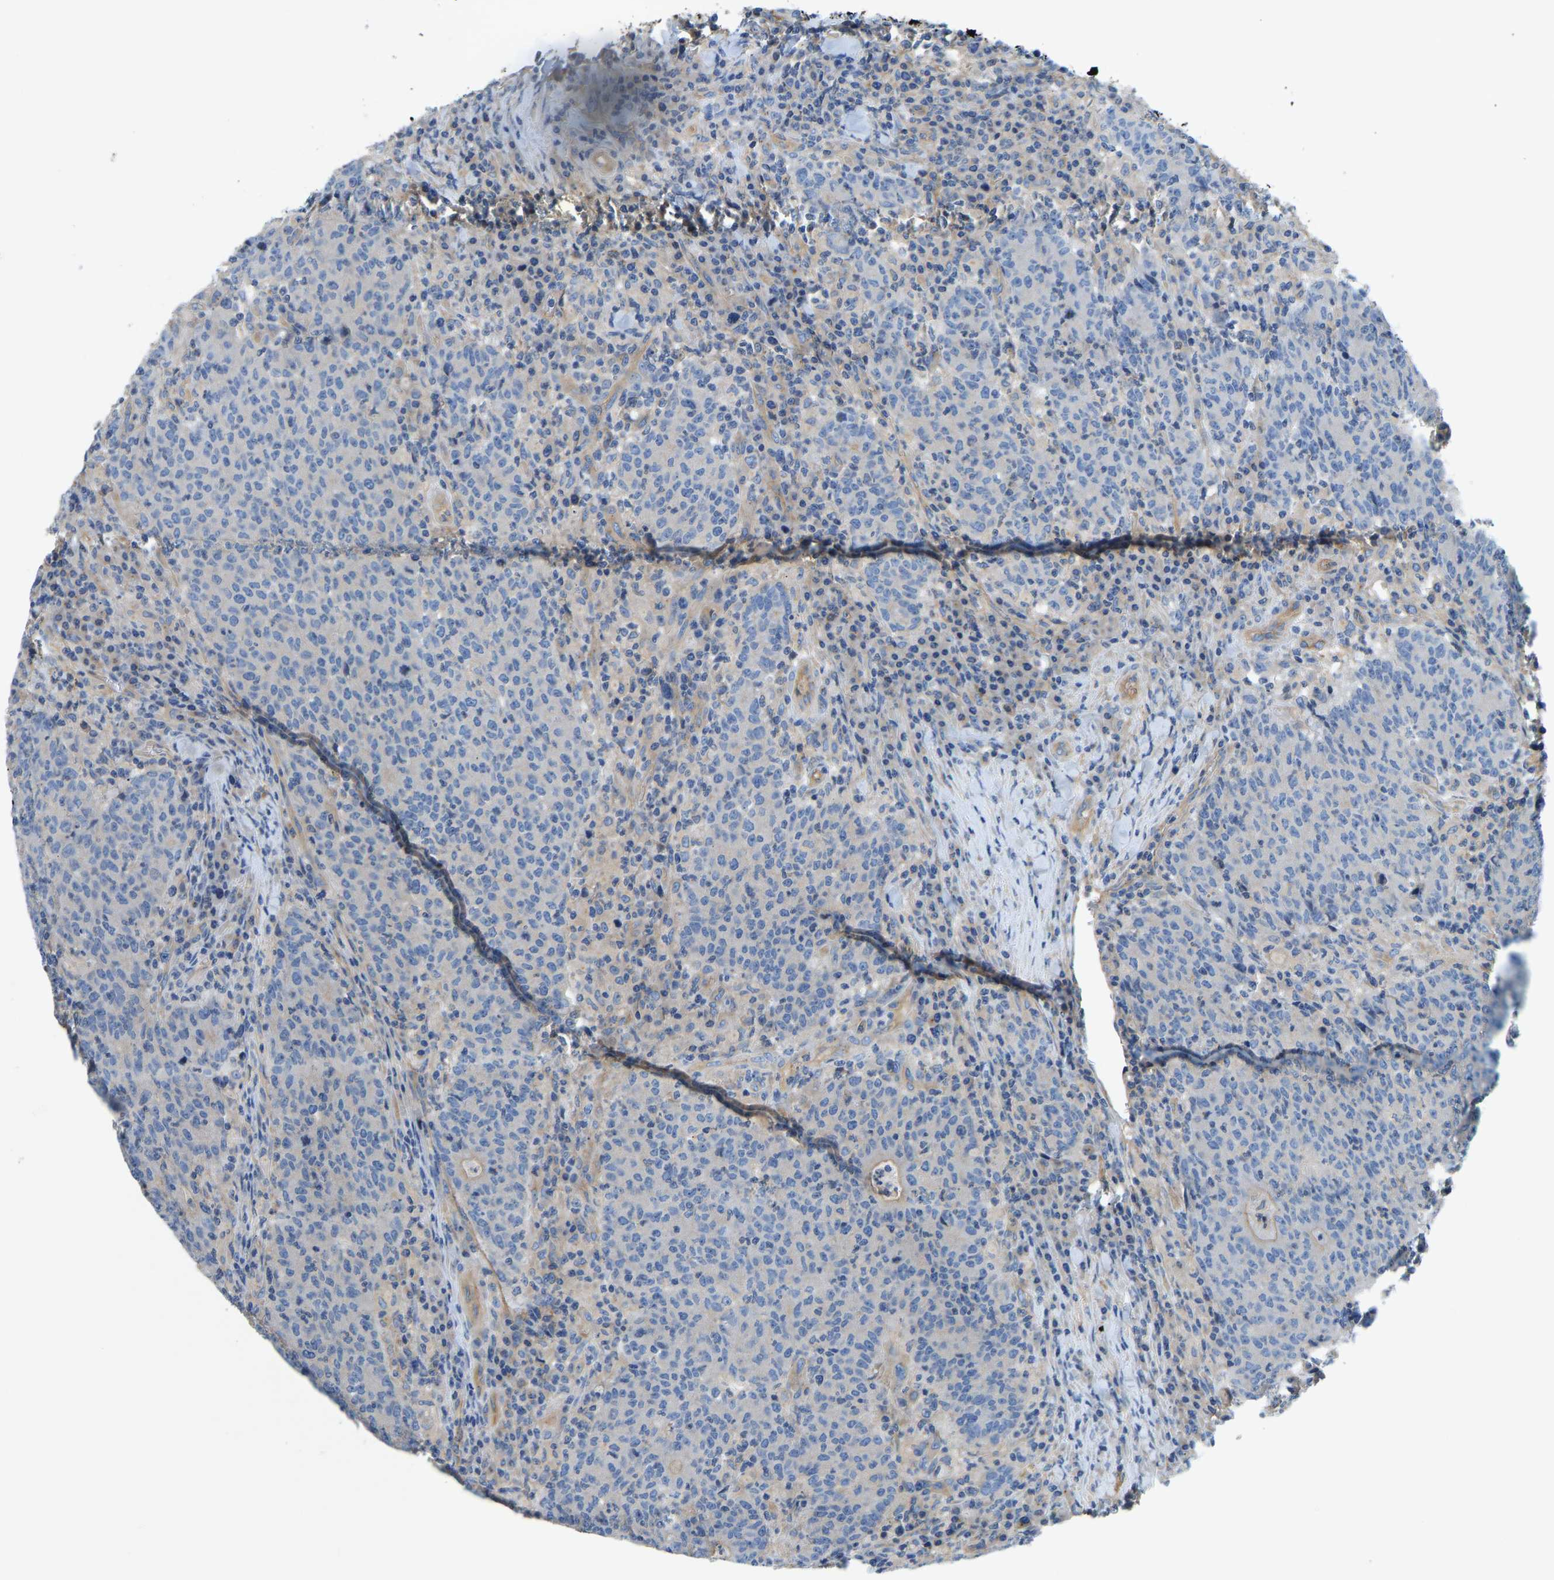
{"staining": {"intensity": "weak", "quantity": "<25%", "location": "cytoplasmic/membranous"}, "tissue": "colorectal cancer", "cell_type": "Tumor cells", "image_type": "cancer", "snomed": [{"axis": "morphology", "description": "Adenocarcinoma, NOS"}, {"axis": "topography", "description": "Colon"}], "caption": "IHC of colorectal adenocarcinoma exhibits no positivity in tumor cells.", "gene": "CHAD", "patient": {"sex": "female", "age": 75}}